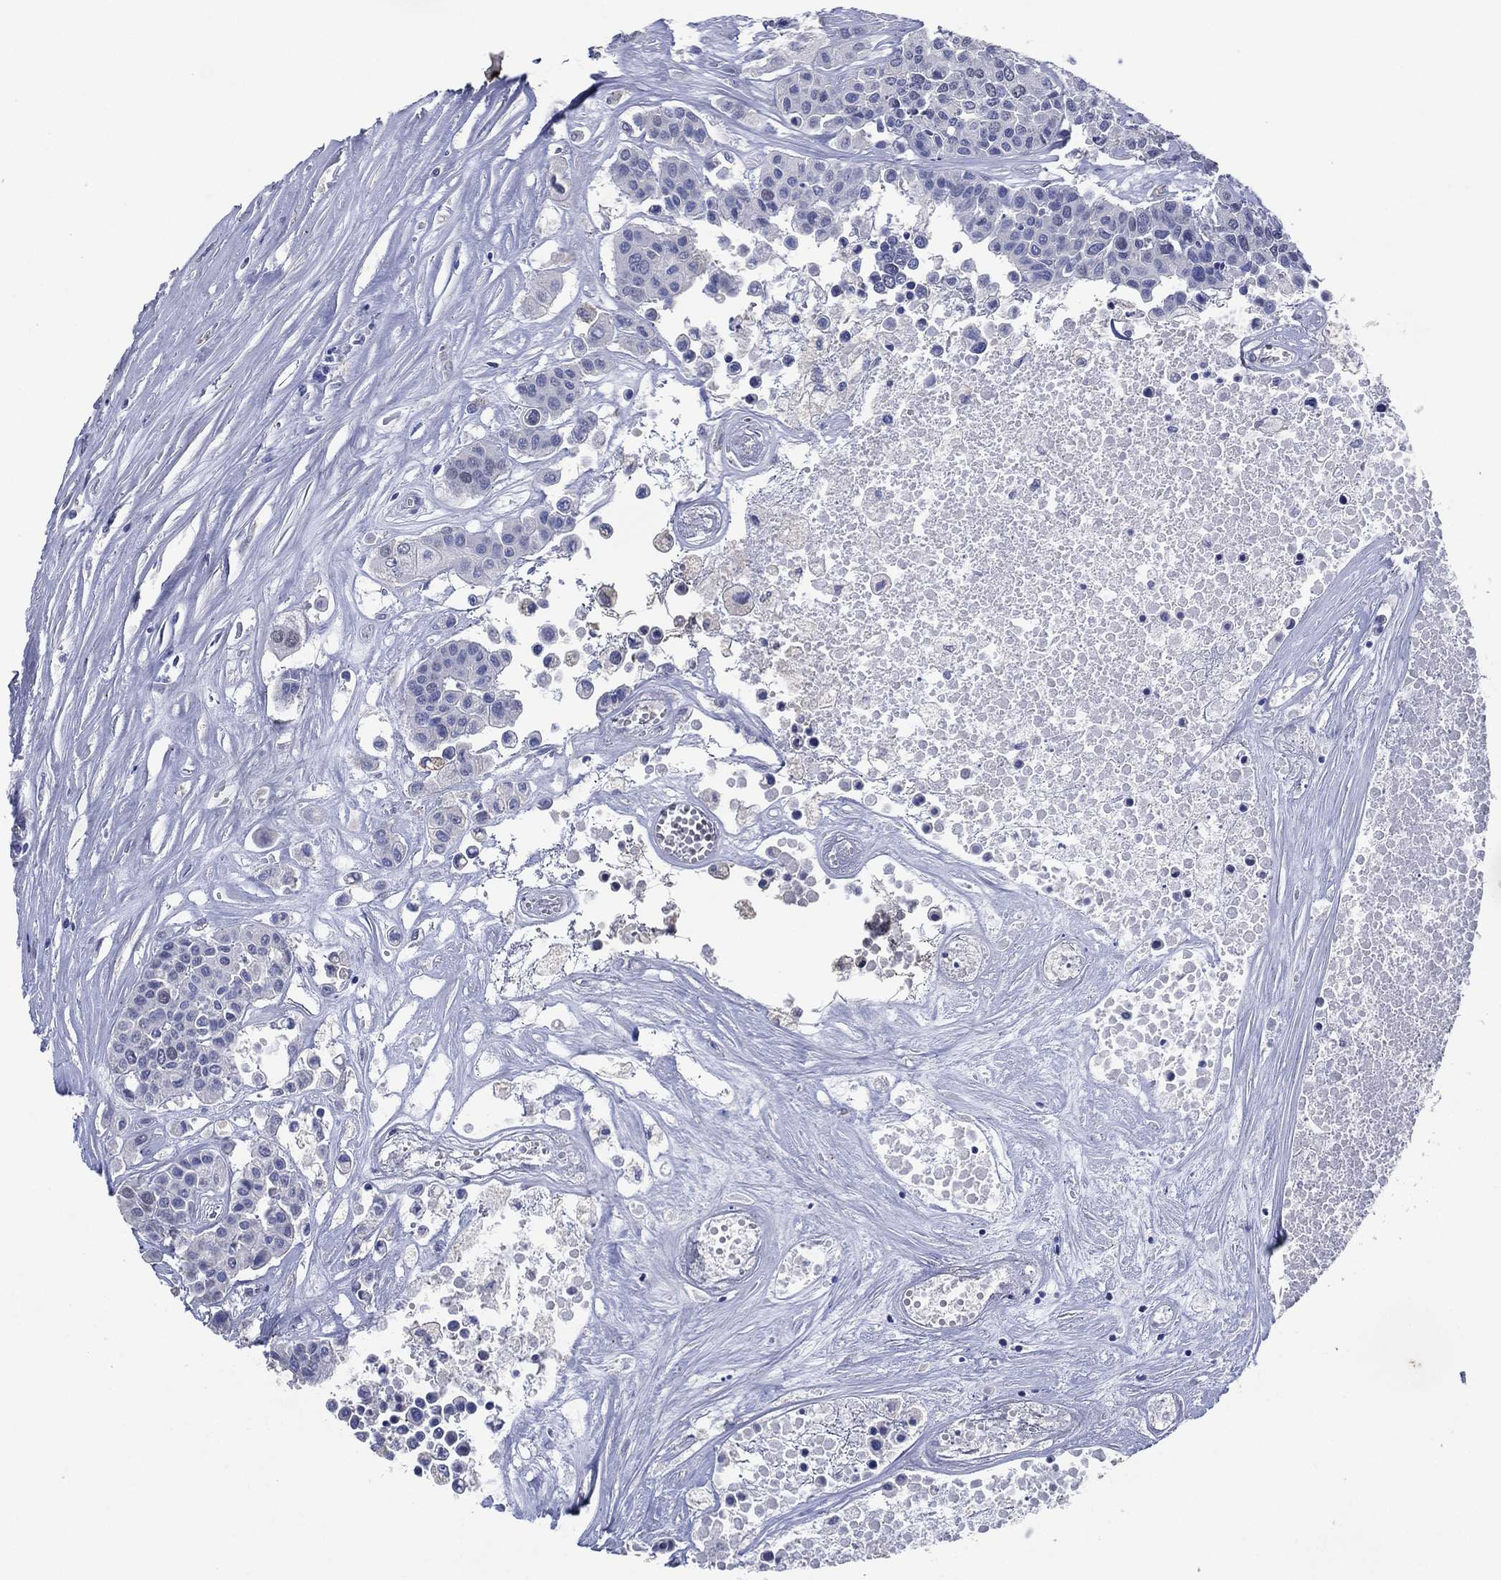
{"staining": {"intensity": "negative", "quantity": "none", "location": "none"}, "tissue": "carcinoid", "cell_type": "Tumor cells", "image_type": "cancer", "snomed": [{"axis": "morphology", "description": "Carcinoid, malignant, NOS"}, {"axis": "topography", "description": "Colon"}], "caption": "An immunohistochemistry micrograph of carcinoid is shown. There is no staining in tumor cells of carcinoid.", "gene": "FSCN2", "patient": {"sex": "male", "age": 81}}